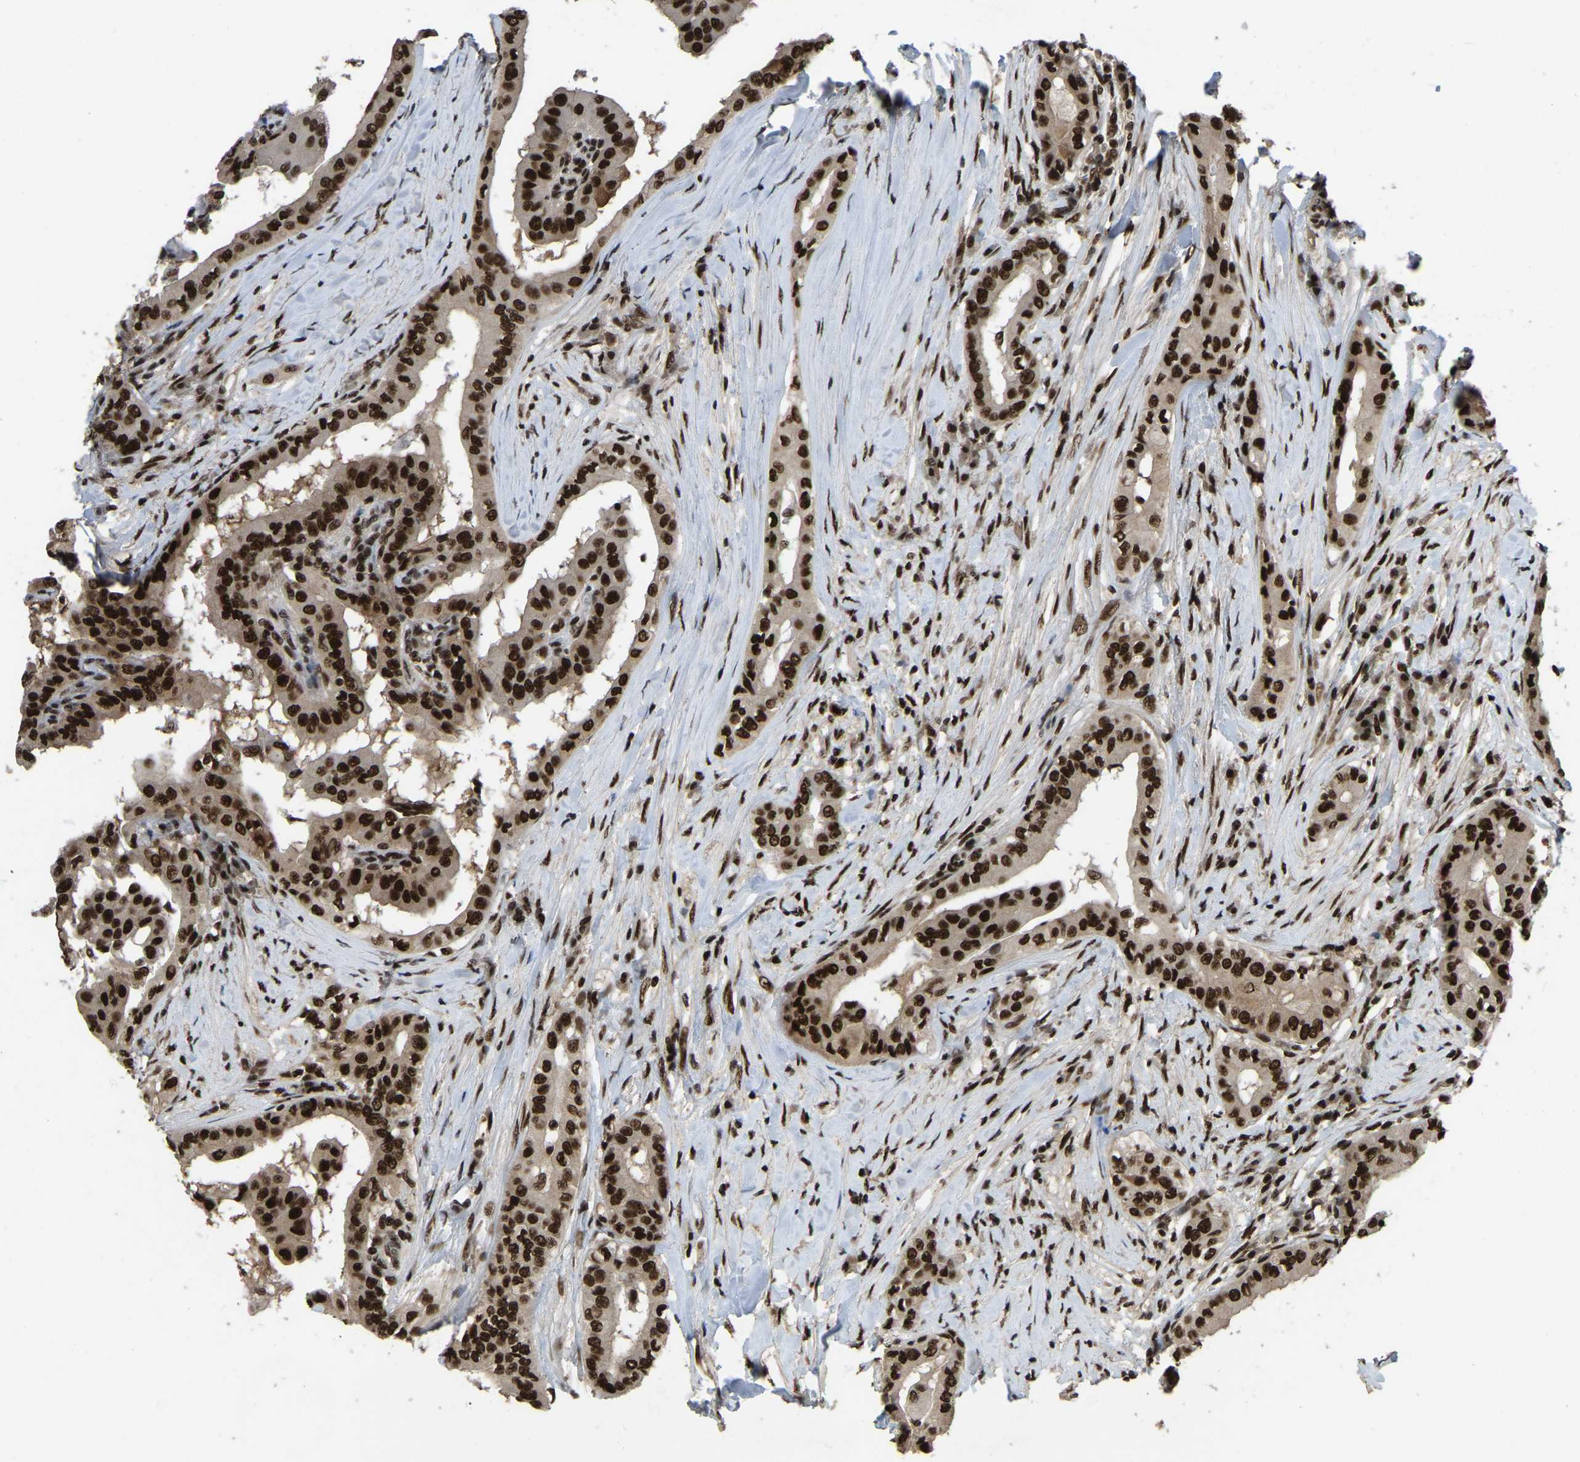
{"staining": {"intensity": "strong", "quantity": ">75%", "location": "nuclear"}, "tissue": "thyroid cancer", "cell_type": "Tumor cells", "image_type": "cancer", "snomed": [{"axis": "morphology", "description": "Papillary adenocarcinoma, NOS"}, {"axis": "topography", "description": "Thyroid gland"}], "caption": "Human papillary adenocarcinoma (thyroid) stained for a protein (brown) displays strong nuclear positive positivity in about >75% of tumor cells.", "gene": "TBL1XR1", "patient": {"sex": "male", "age": 33}}